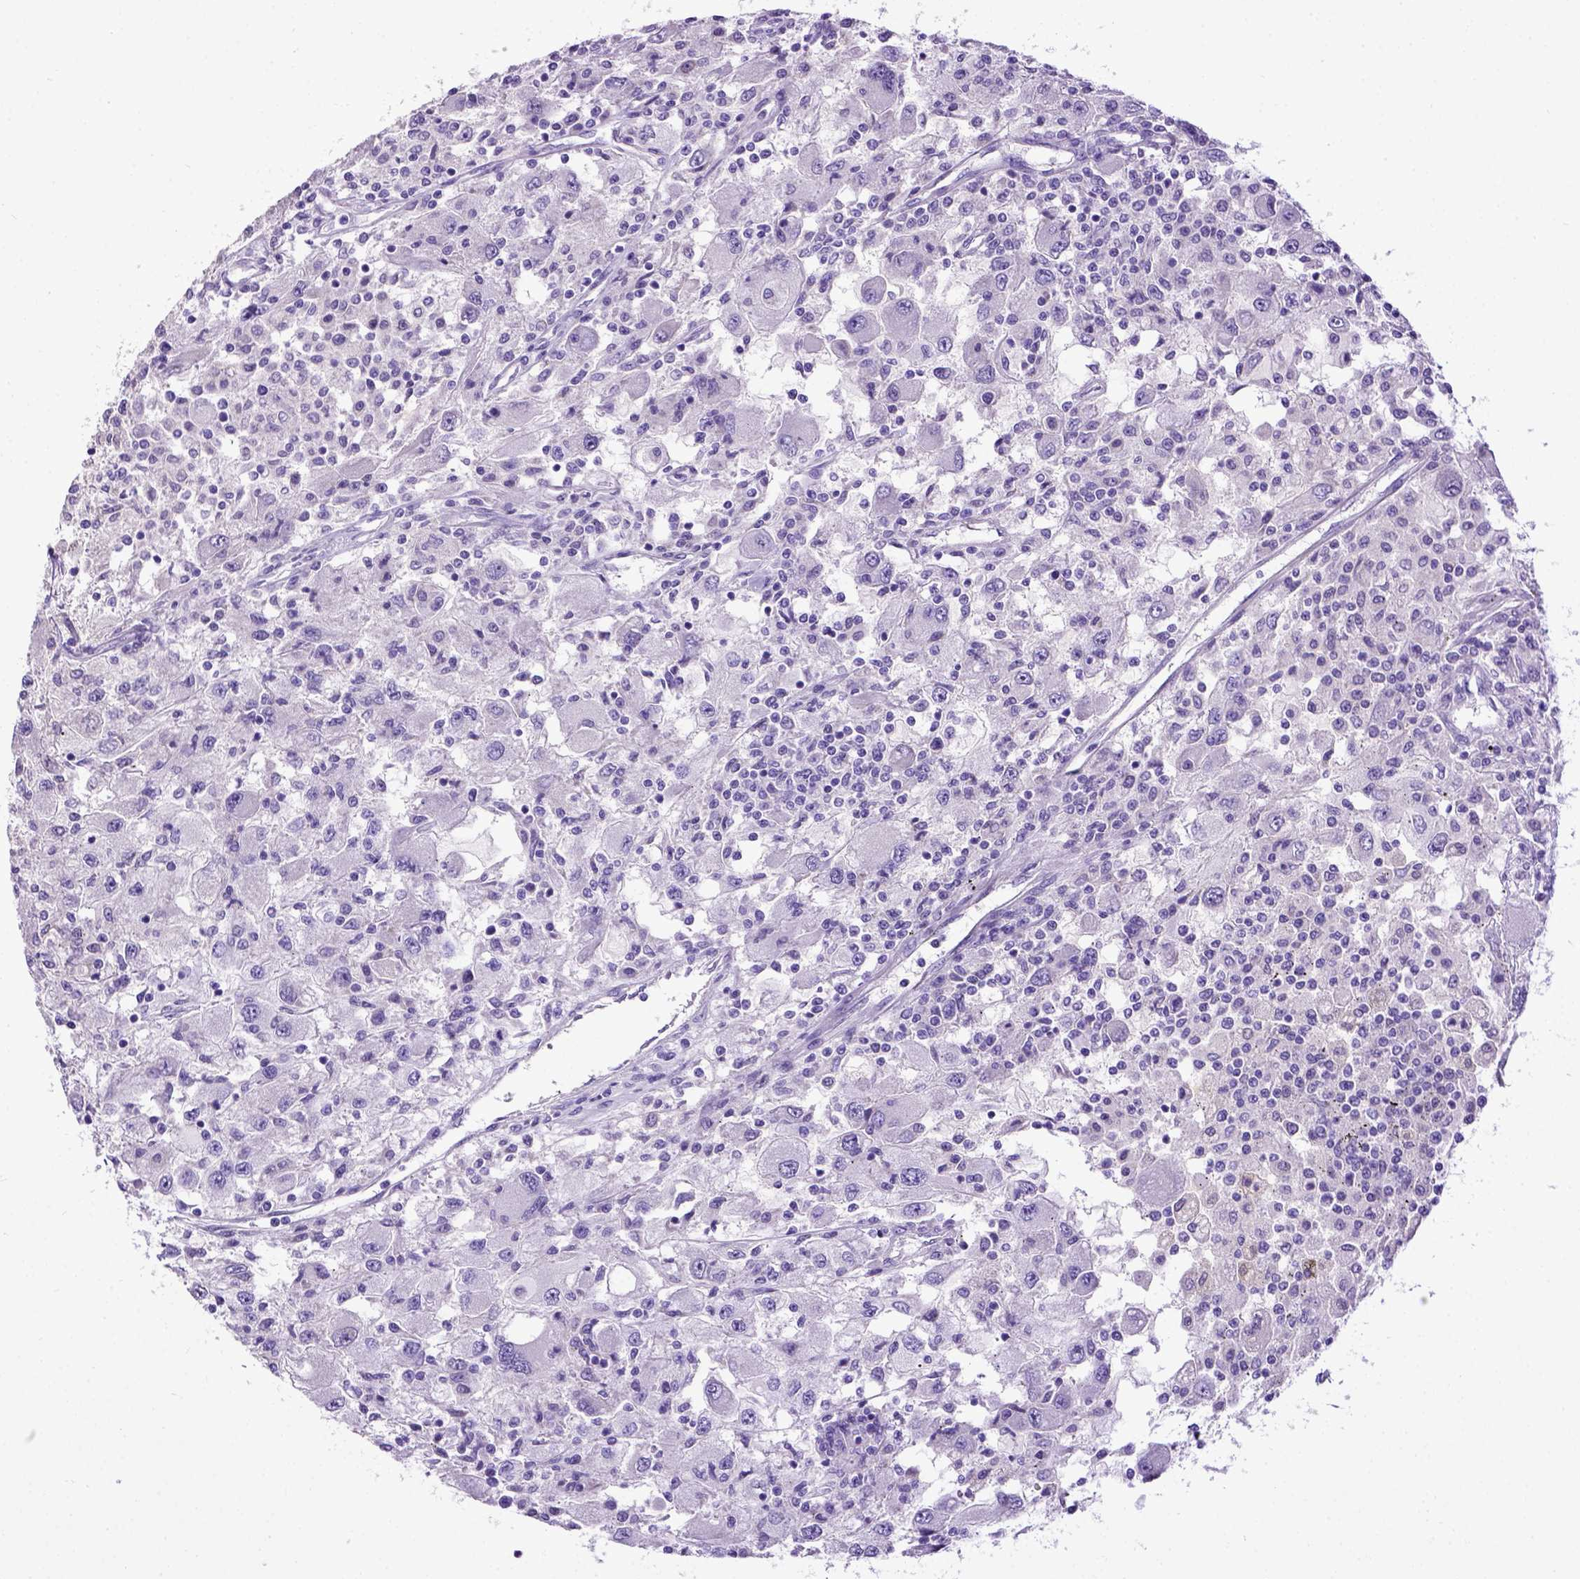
{"staining": {"intensity": "negative", "quantity": "none", "location": "none"}, "tissue": "renal cancer", "cell_type": "Tumor cells", "image_type": "cancer", "snomed": [{"axis": "morphology", "description": "Adenocarcinoma, NOS"}, {"axis": "topography", "description": "Kidney"}], "caption": "Tumor cells show no significant positivity in renal adenocarcinoma. (DAB immunohistochemistry (IHC), high magnification).", "gene": "SPEF1", "patient": {"sex": "female", "age": 67}}